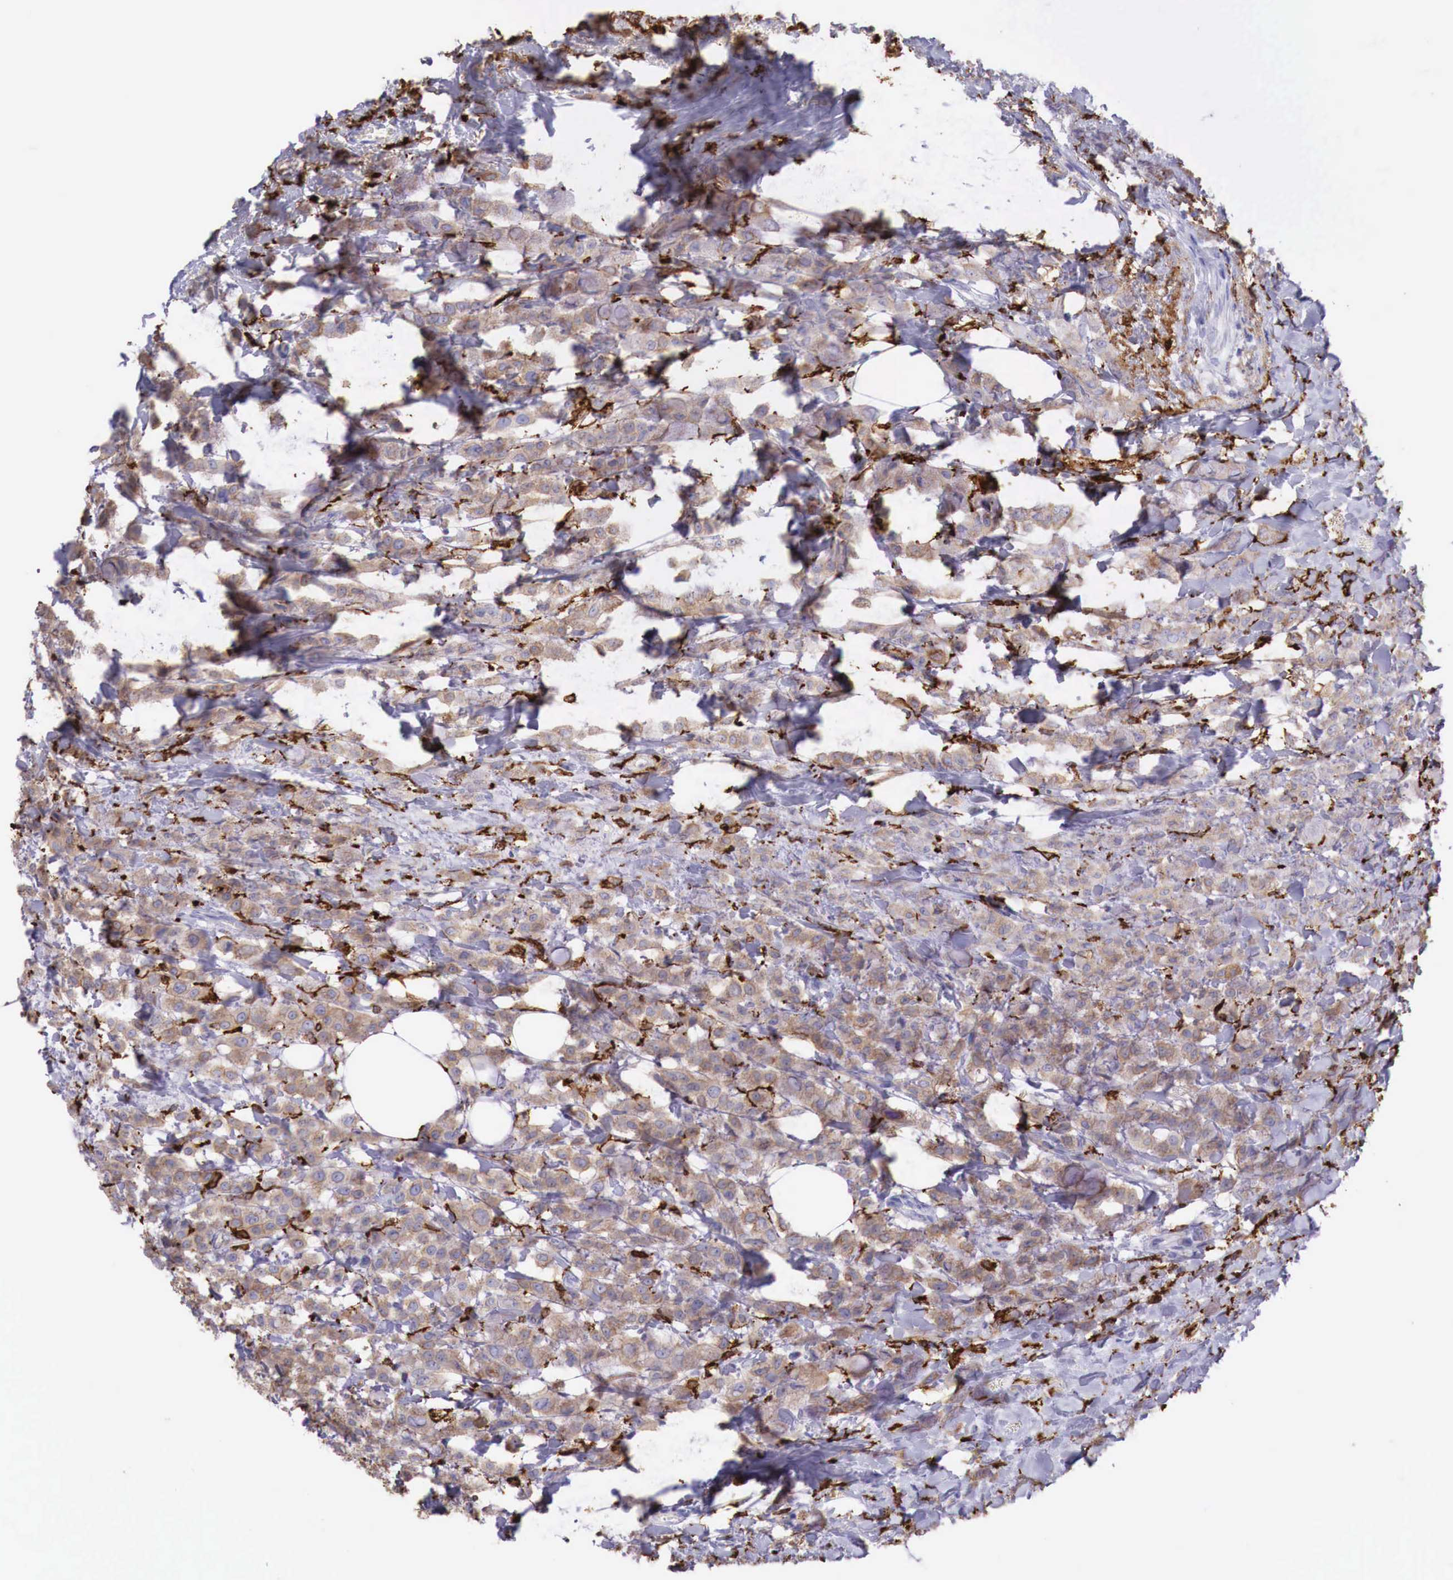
{"staining": {"intensity": "weak", "quantity": ">75%", "location": "cytoplasmic/membranous"}, "tissue": "breast cancer", "cell_type": "Tumor cells", "image_type": "cancer", "snomed": [{"axis": "morphology", "description": "Lobular carcinoma"}, {"axis": "topography", "description": "Breast"}], "caption": "DAB immunohistochemical staining of breast cancer (lobular carcinoma) shows weak cytoplasmic/membranous protein expression in approximately >75% of tumor cells. The protein of interest is shown in brown color, while the nuclei are stained blue.", "gene": "MSR1", "patient": {"sex": "female", "age": 85}}